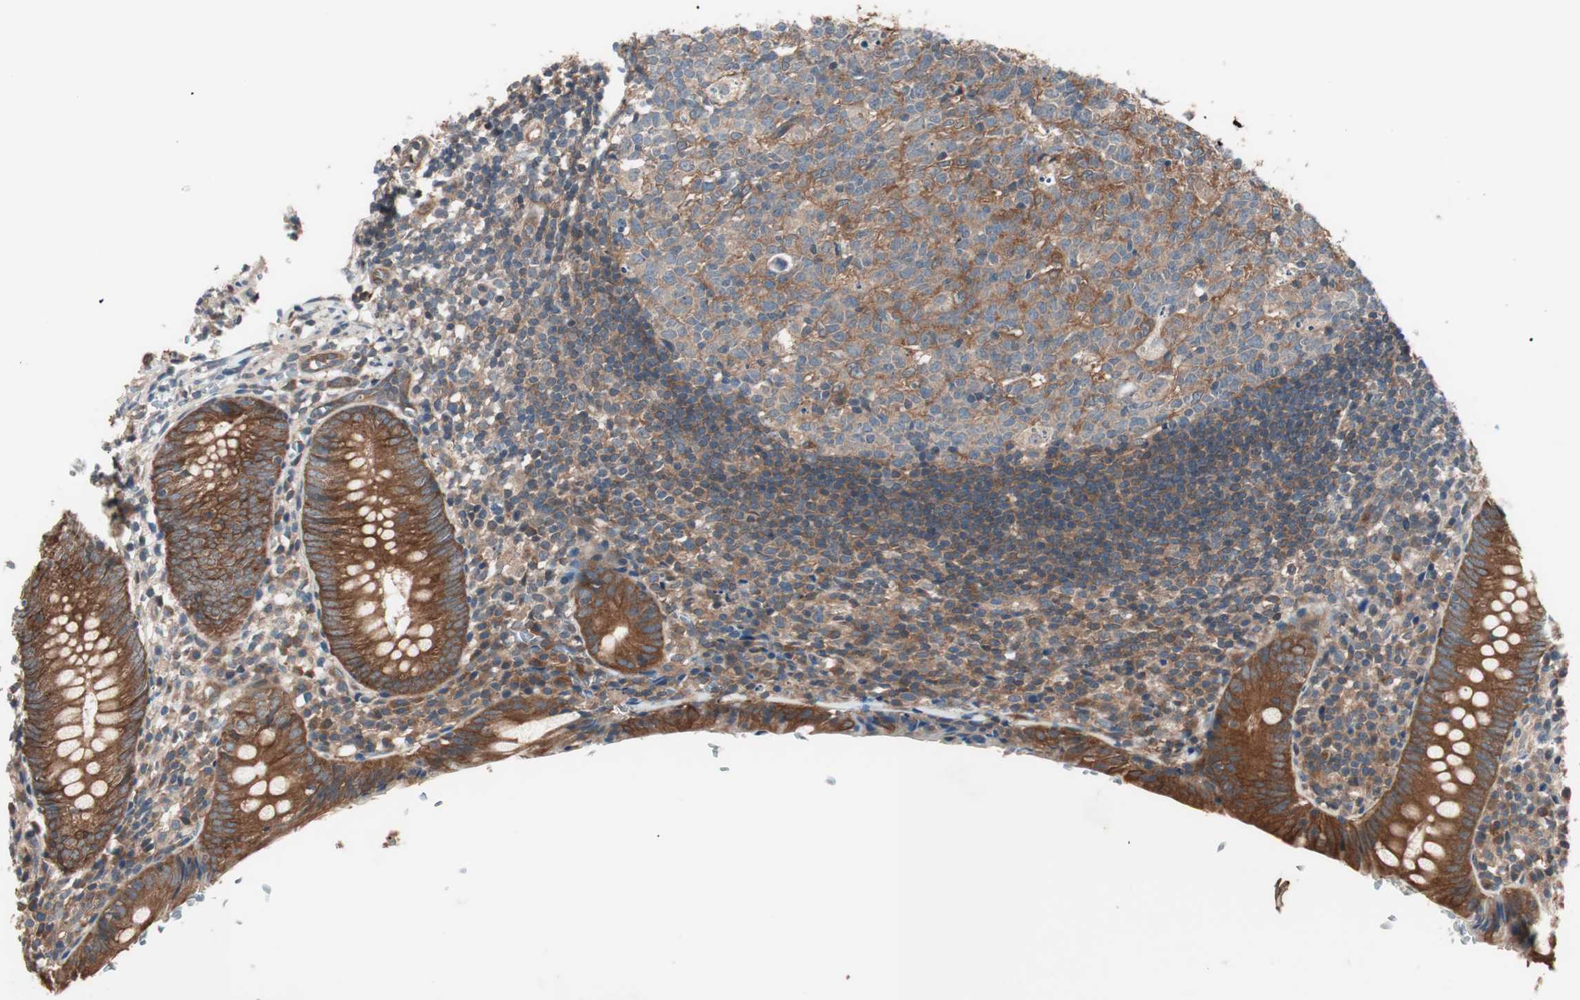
{"staining": {"intensity": "strong", "quantity": ">75%", "location": "cytoplasmic/membranous"}, "tissue": "appendix", "cell_type": "Glandular cells", "image_type": "normal", "snomed": [{"axis": "morphology", "description": "Normal tissue, NOS"}, {"axis": "topography", "description": "Appendix"}], "caption": "Immunohistochemistry (IHC) histopathology image of normal appendix: appendix stained using immunohistochemistry (IHC) demonstrates high levels of strong protein expression localized specifically in the cytoplasmic/membranous of glandular cells, appearing as a cytoplasmic/membranous brown color.", "gene": "TSG101", "patient": {"sex": "female", "age": 10}}